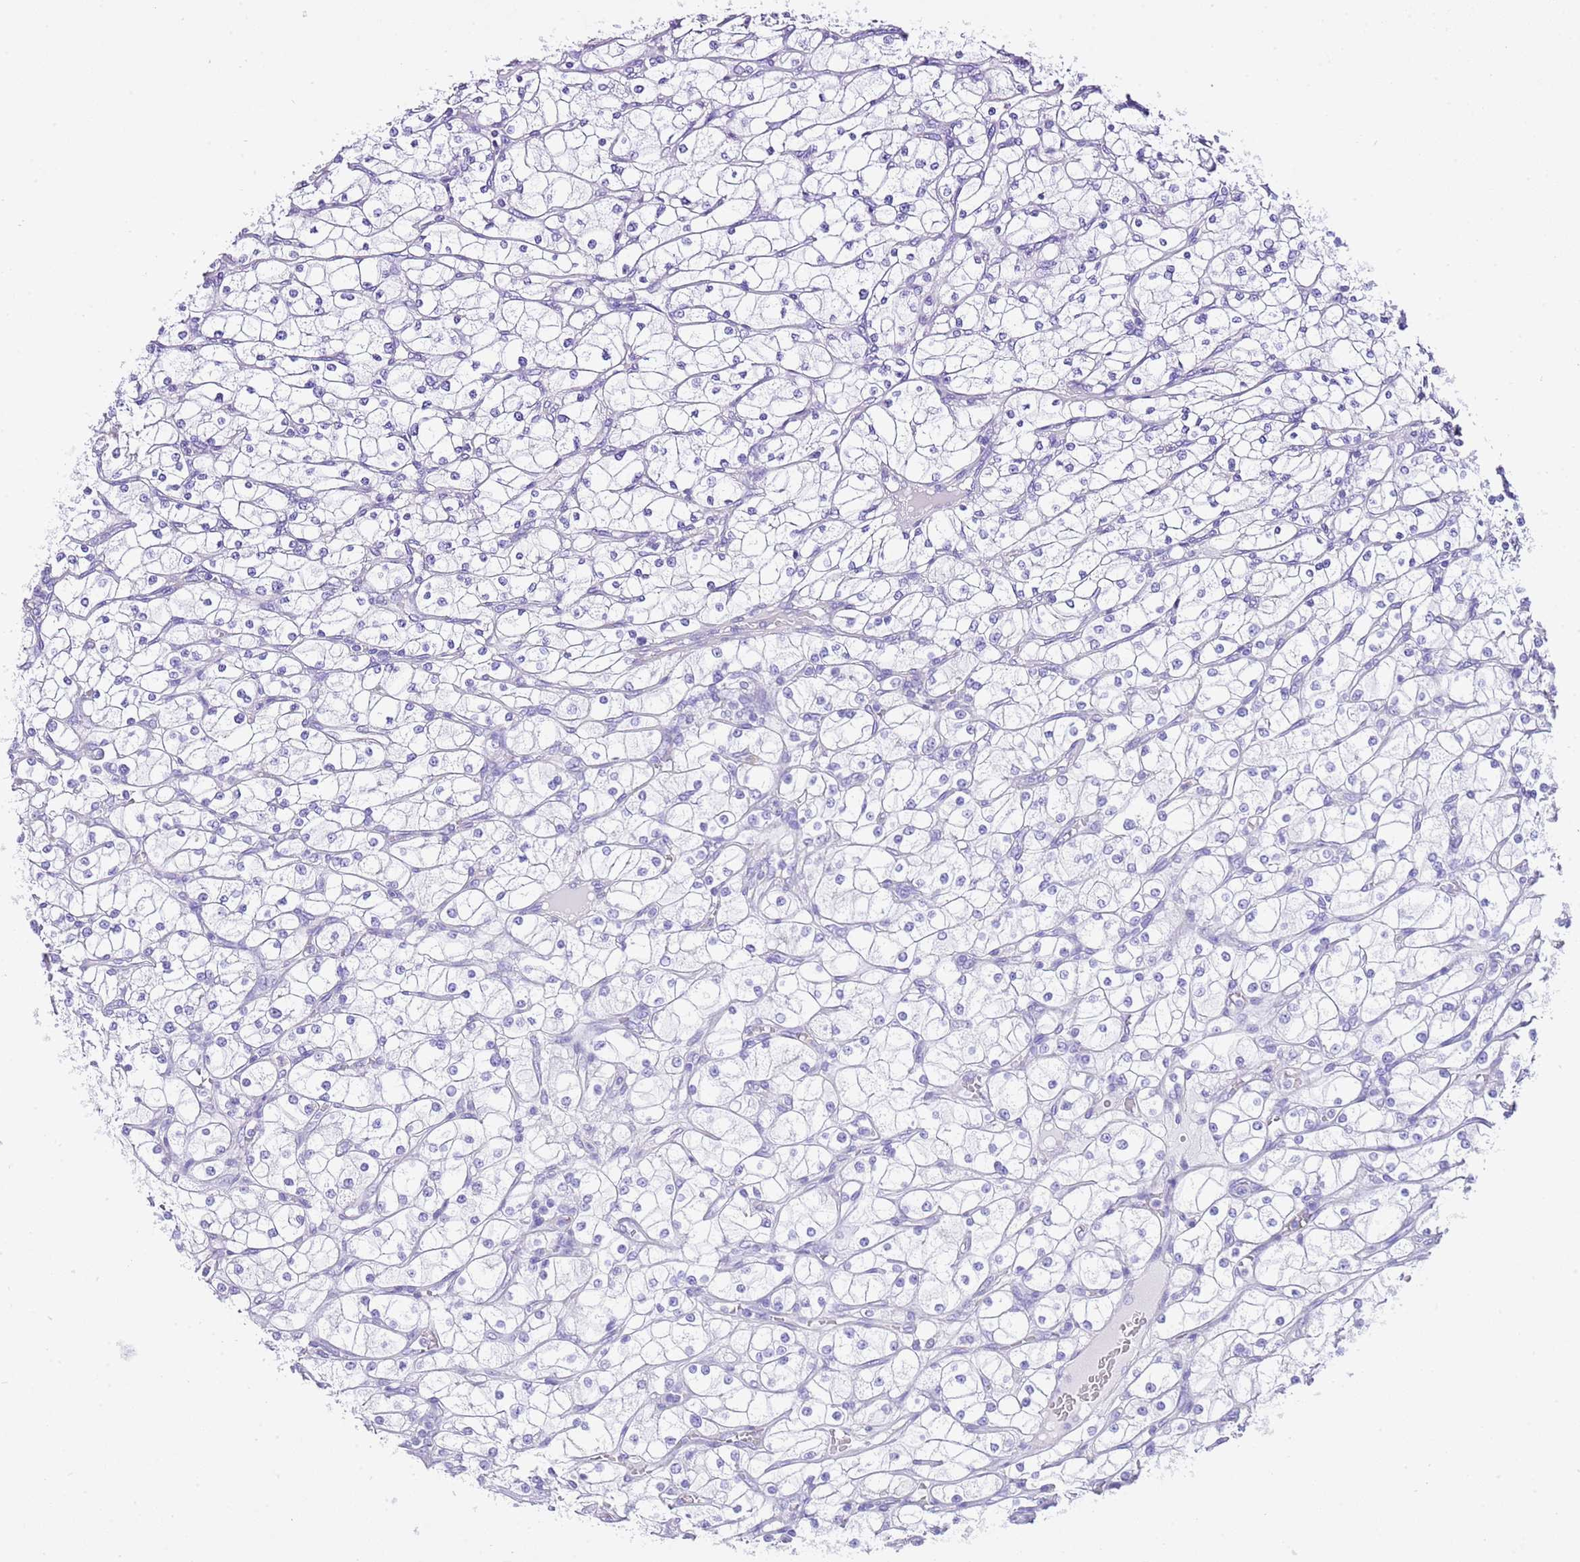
{"staining": {"intensity": "negative", "quantity": "none", "location": "none"}, "tissue": "renal cancer", "cell_type": "Tumor cells", "image_type": "cancer", "snomed": [{"axis": "morphology", "description": "Adenocarcinoma, NOS"}, {"axis": "topography", "description": "Kidney"}], "caption": "A high-resolution histopathology image shows IHC staining of renal cancer, which exhibits no significant expression in tumor cells.", "gene": "BHLHA15", "patient": {"sex": "male", "age": 80}}